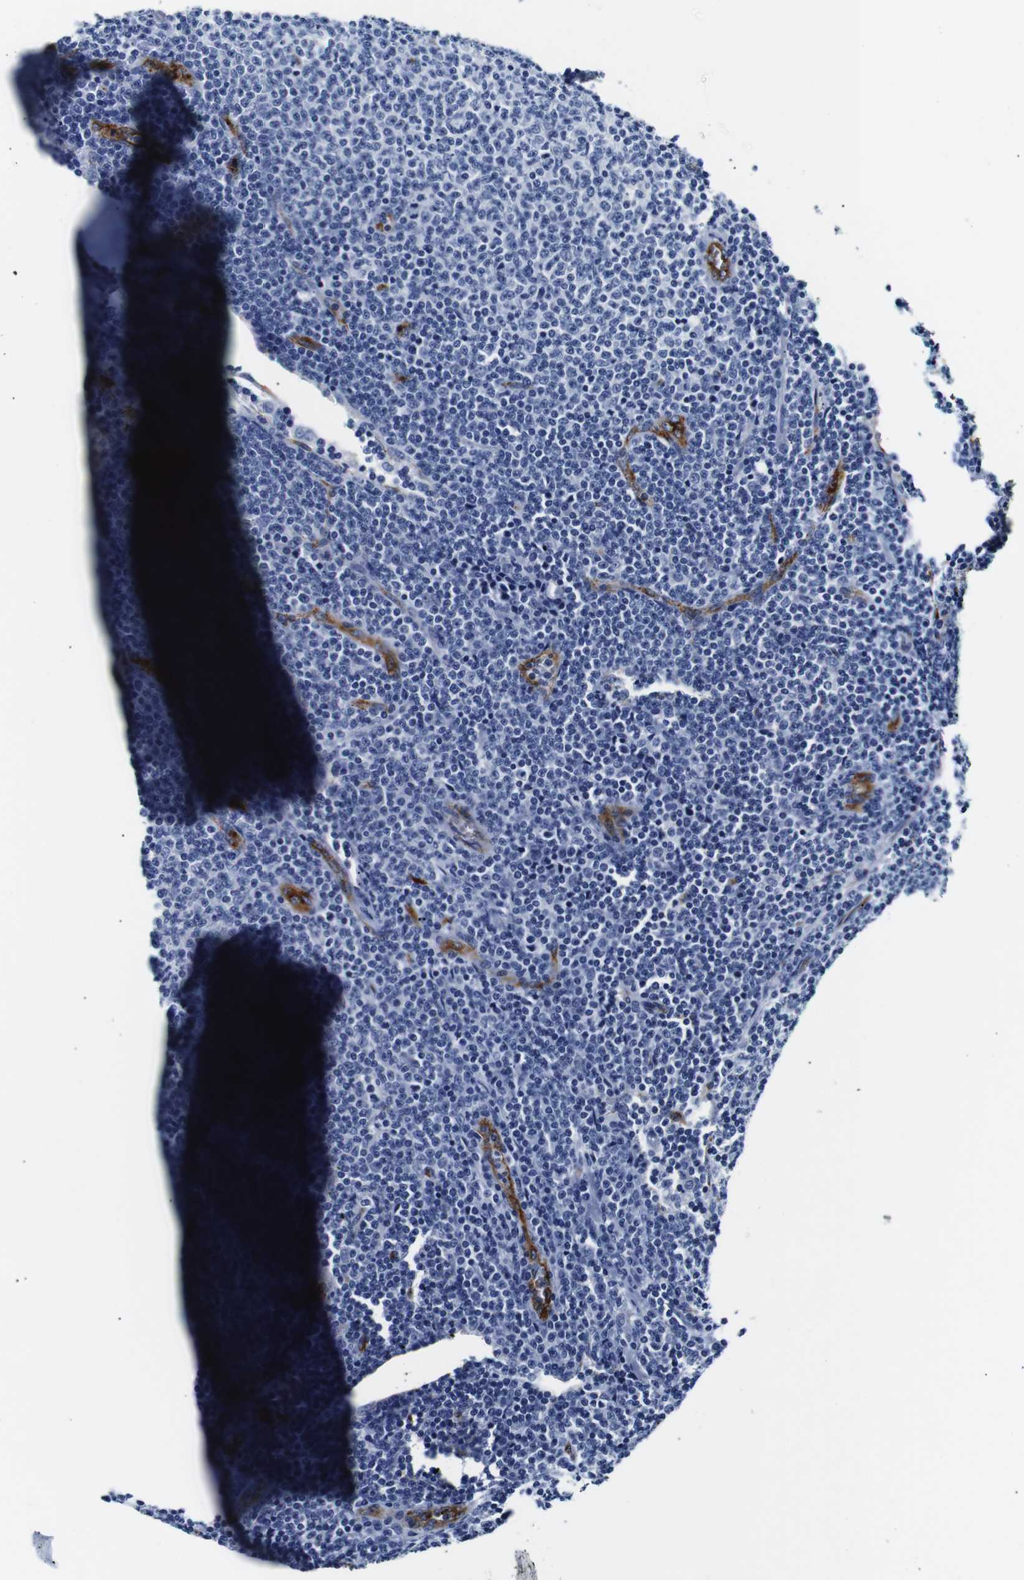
{"staining": {"intensity": "negative", "quantity": "none", "location": "none"}, "tissue": "lymphoma", "cell_type": "Tumor cells", "image_type": "cancer", "snomed": [{"axis": "morphology", "description": "Malignant lymphoma, non-Hodgkin's type, Low grade"}, {"axis": "topography", "description": "Lymph node"}], "caption": "Immunohistochemistry (IHC) of low-grade malignant lymphoma, non-Hodgkin's type exhibits no staining in tumor cells.", "gene": "MUC4", "patient": {"sex": "male", "age": 66}}